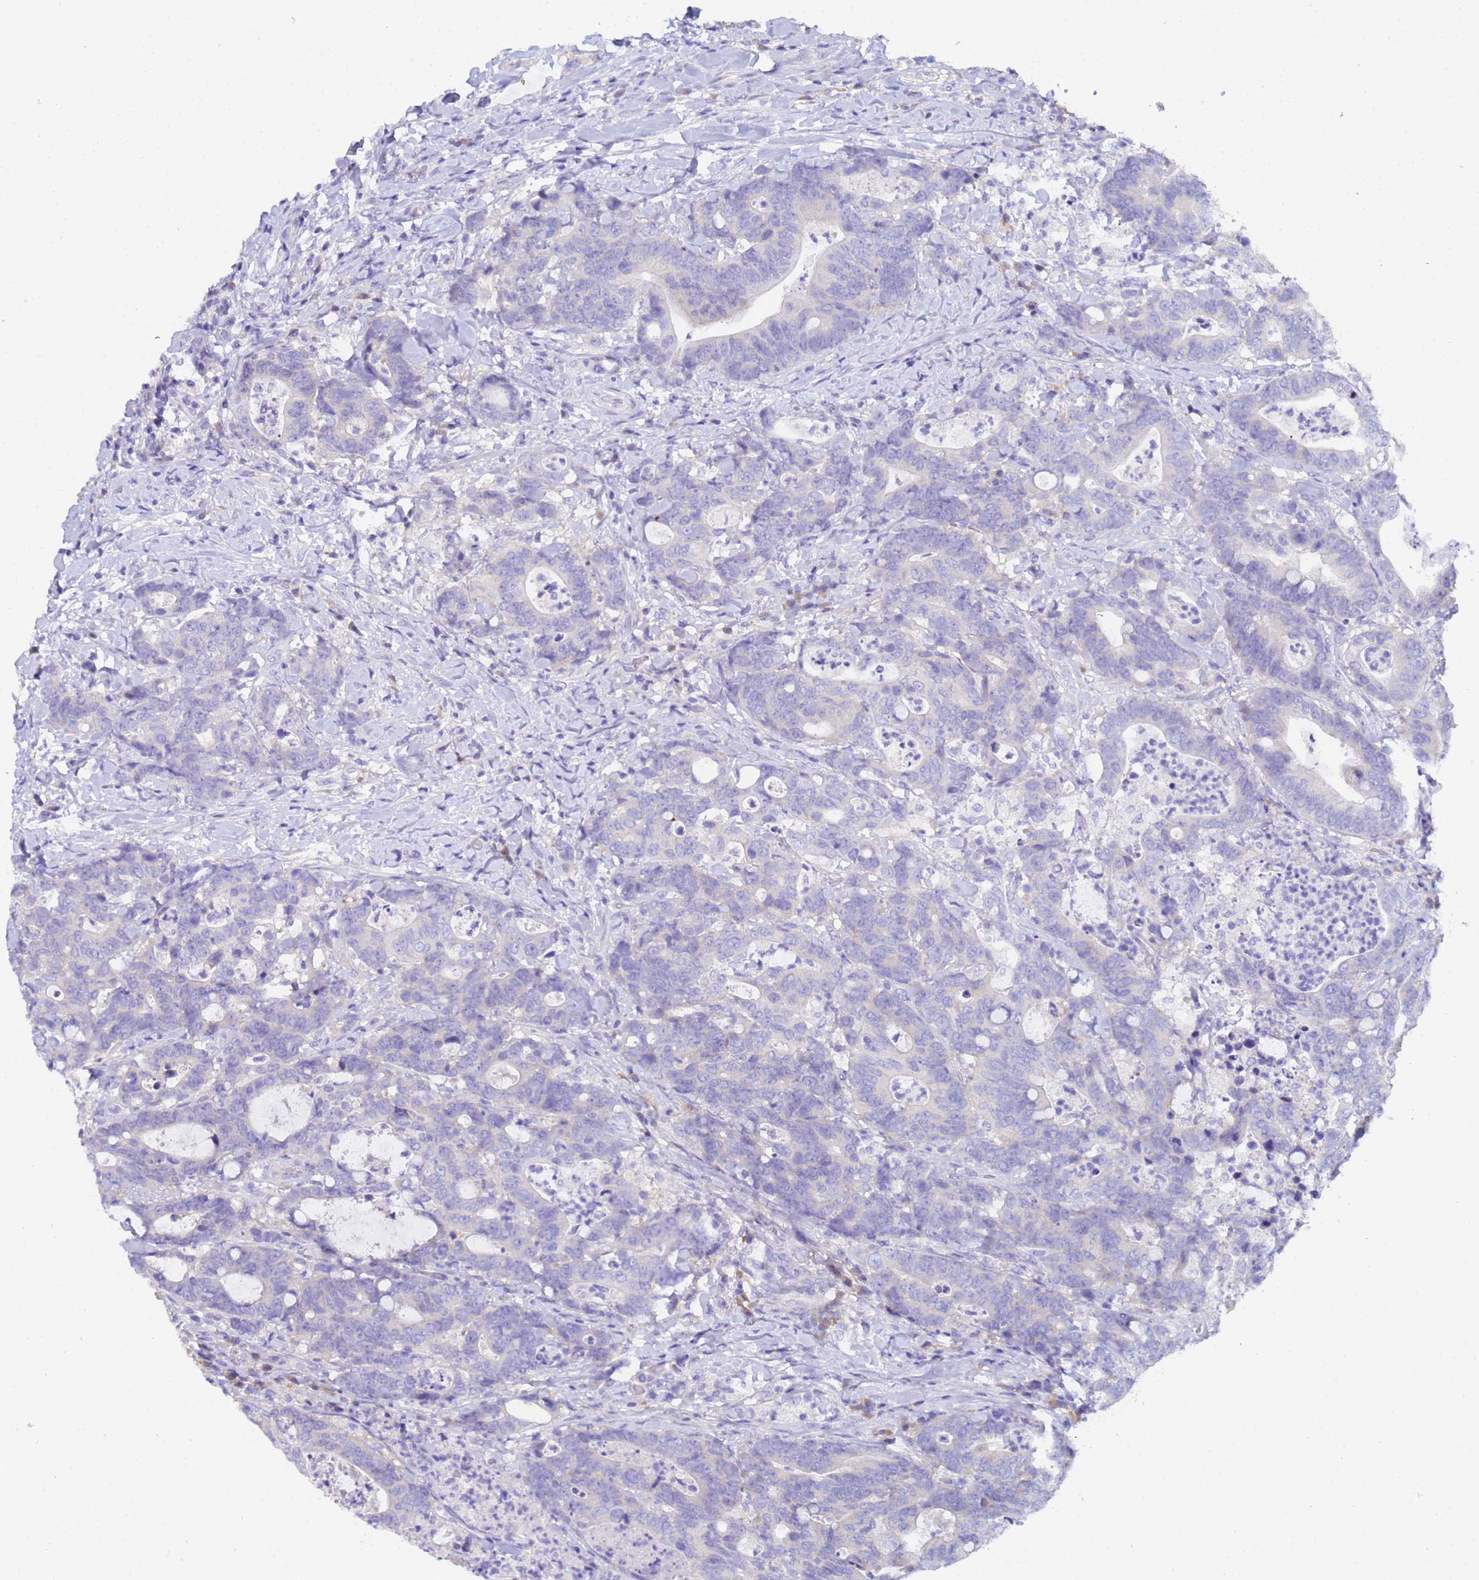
{"staining": {"intensity": "negative", "quantity": "none", "location": "none"}, "tissue": "colorectal cancer", "cell_type": "Tumor cells", "image_type": "cancer", "snomed": [{"axis": "morphology", "description": "Adenocarcinoma, NOS"}, {"axis": "topography", "description": "Colon"}], "caption": "Immunohistochemistry of human colorectal cancer reveals no expression in tumor cells.", "gene": "UBE2O", "patient": {"sex": "female", "age": 82}}